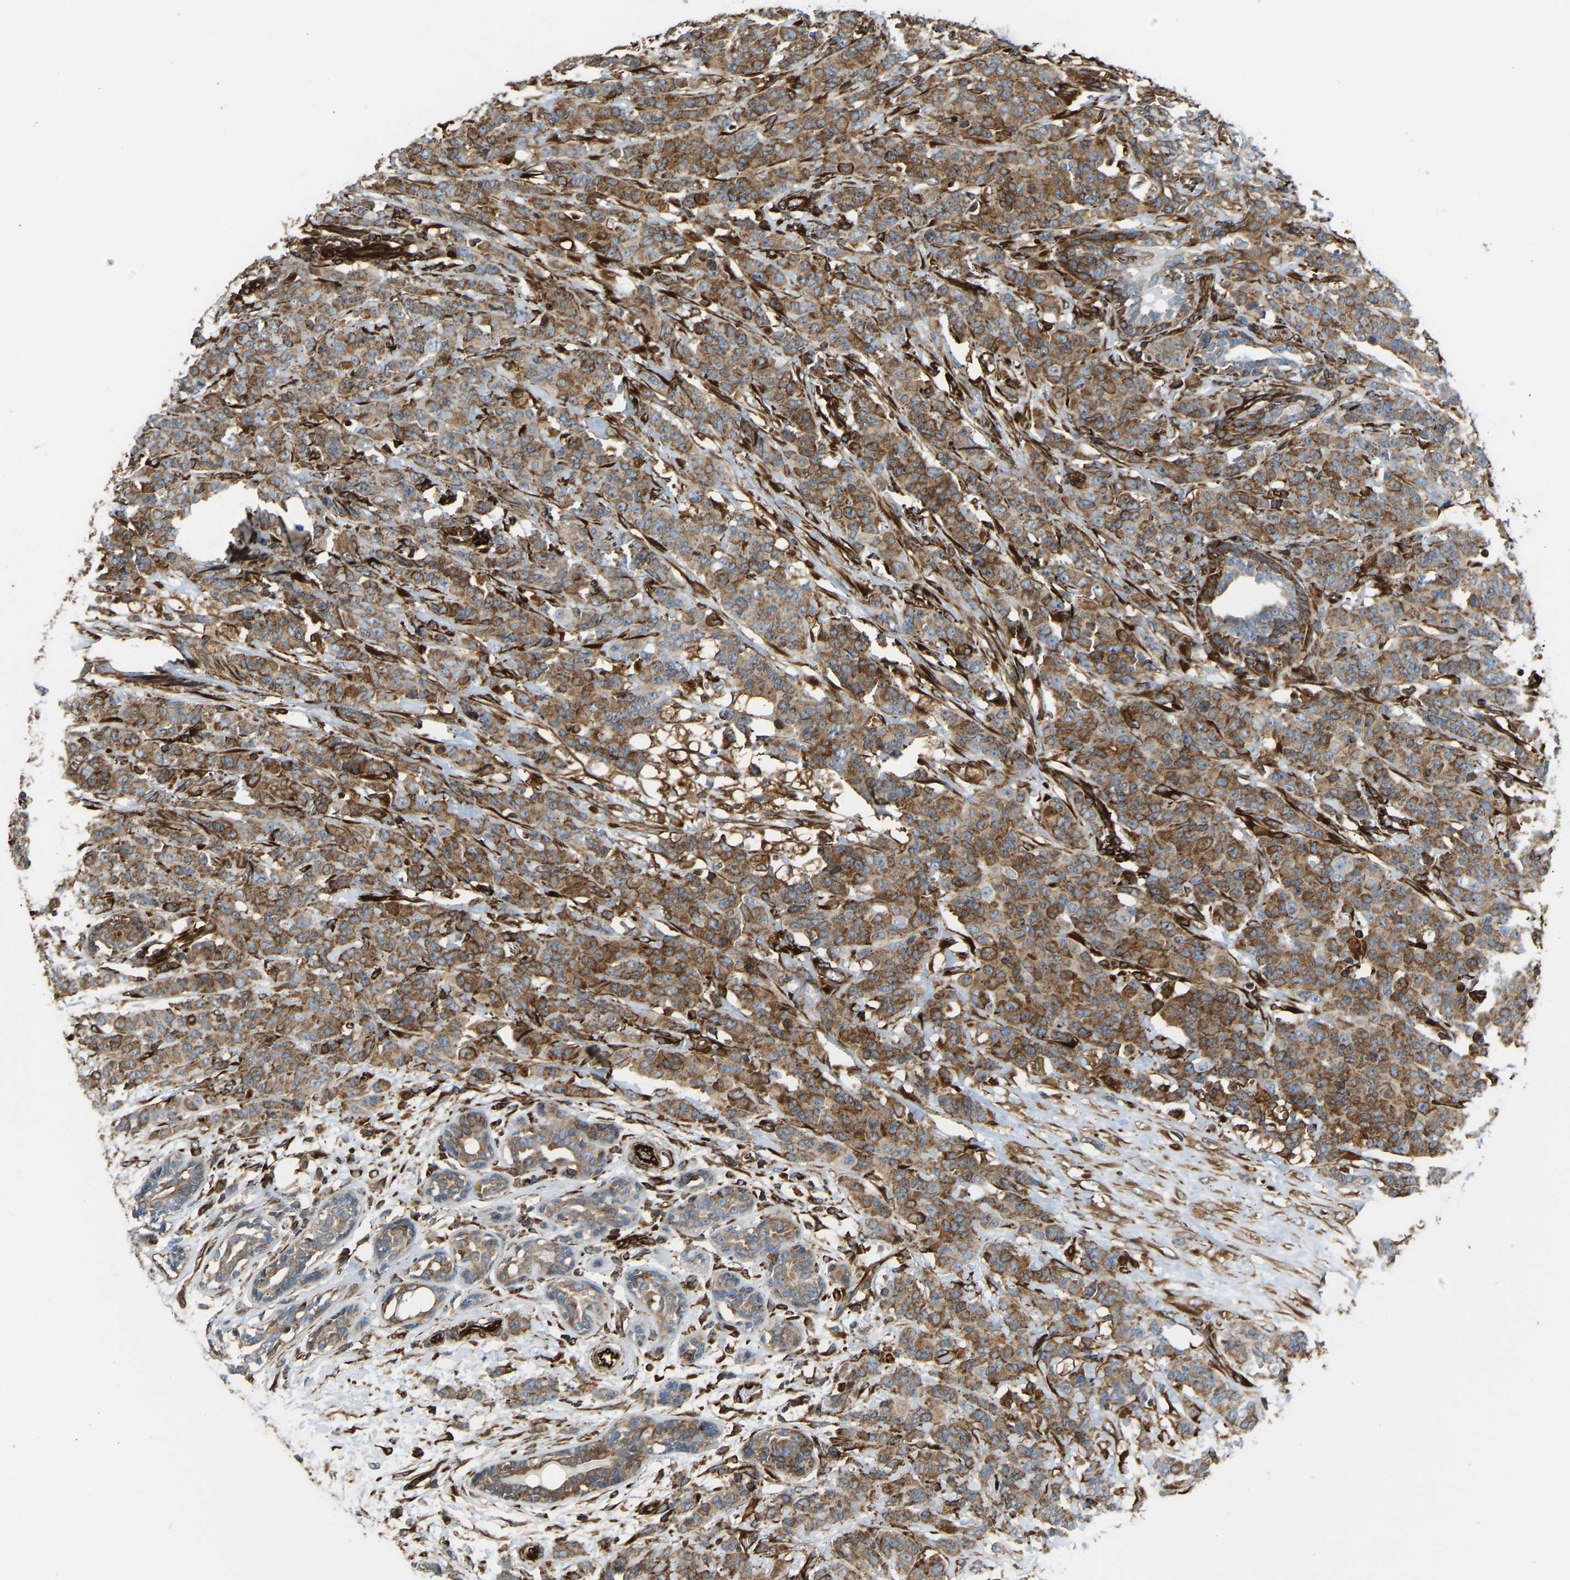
{"staining": {"intensity": "moderate", "quantity": ">75%", "location": "cytoplasmic/membranous"}, "tissue": "breast cancer", "cell_type": "Tumor cells", "image_type": "cancer", "snomed": [{"axis": "morphology", "description": "Normal tissue, NOS"}, {"axis": "morphology", "description": "Duct carcinoma"}, {"axis": "topography", "description": "Breast"}], "caption": "Tumor cells reveal medium levels of moderate cytoplasmic/membranous staining in about >75% of cells in breast intraductal carcinoma. (Stains: DAB in brown, nuclei in blue, Microscopy: brightfield microscopy at high magnification).", "gene": "BEX3", "patient": {"sex": "female", "age": 40}}